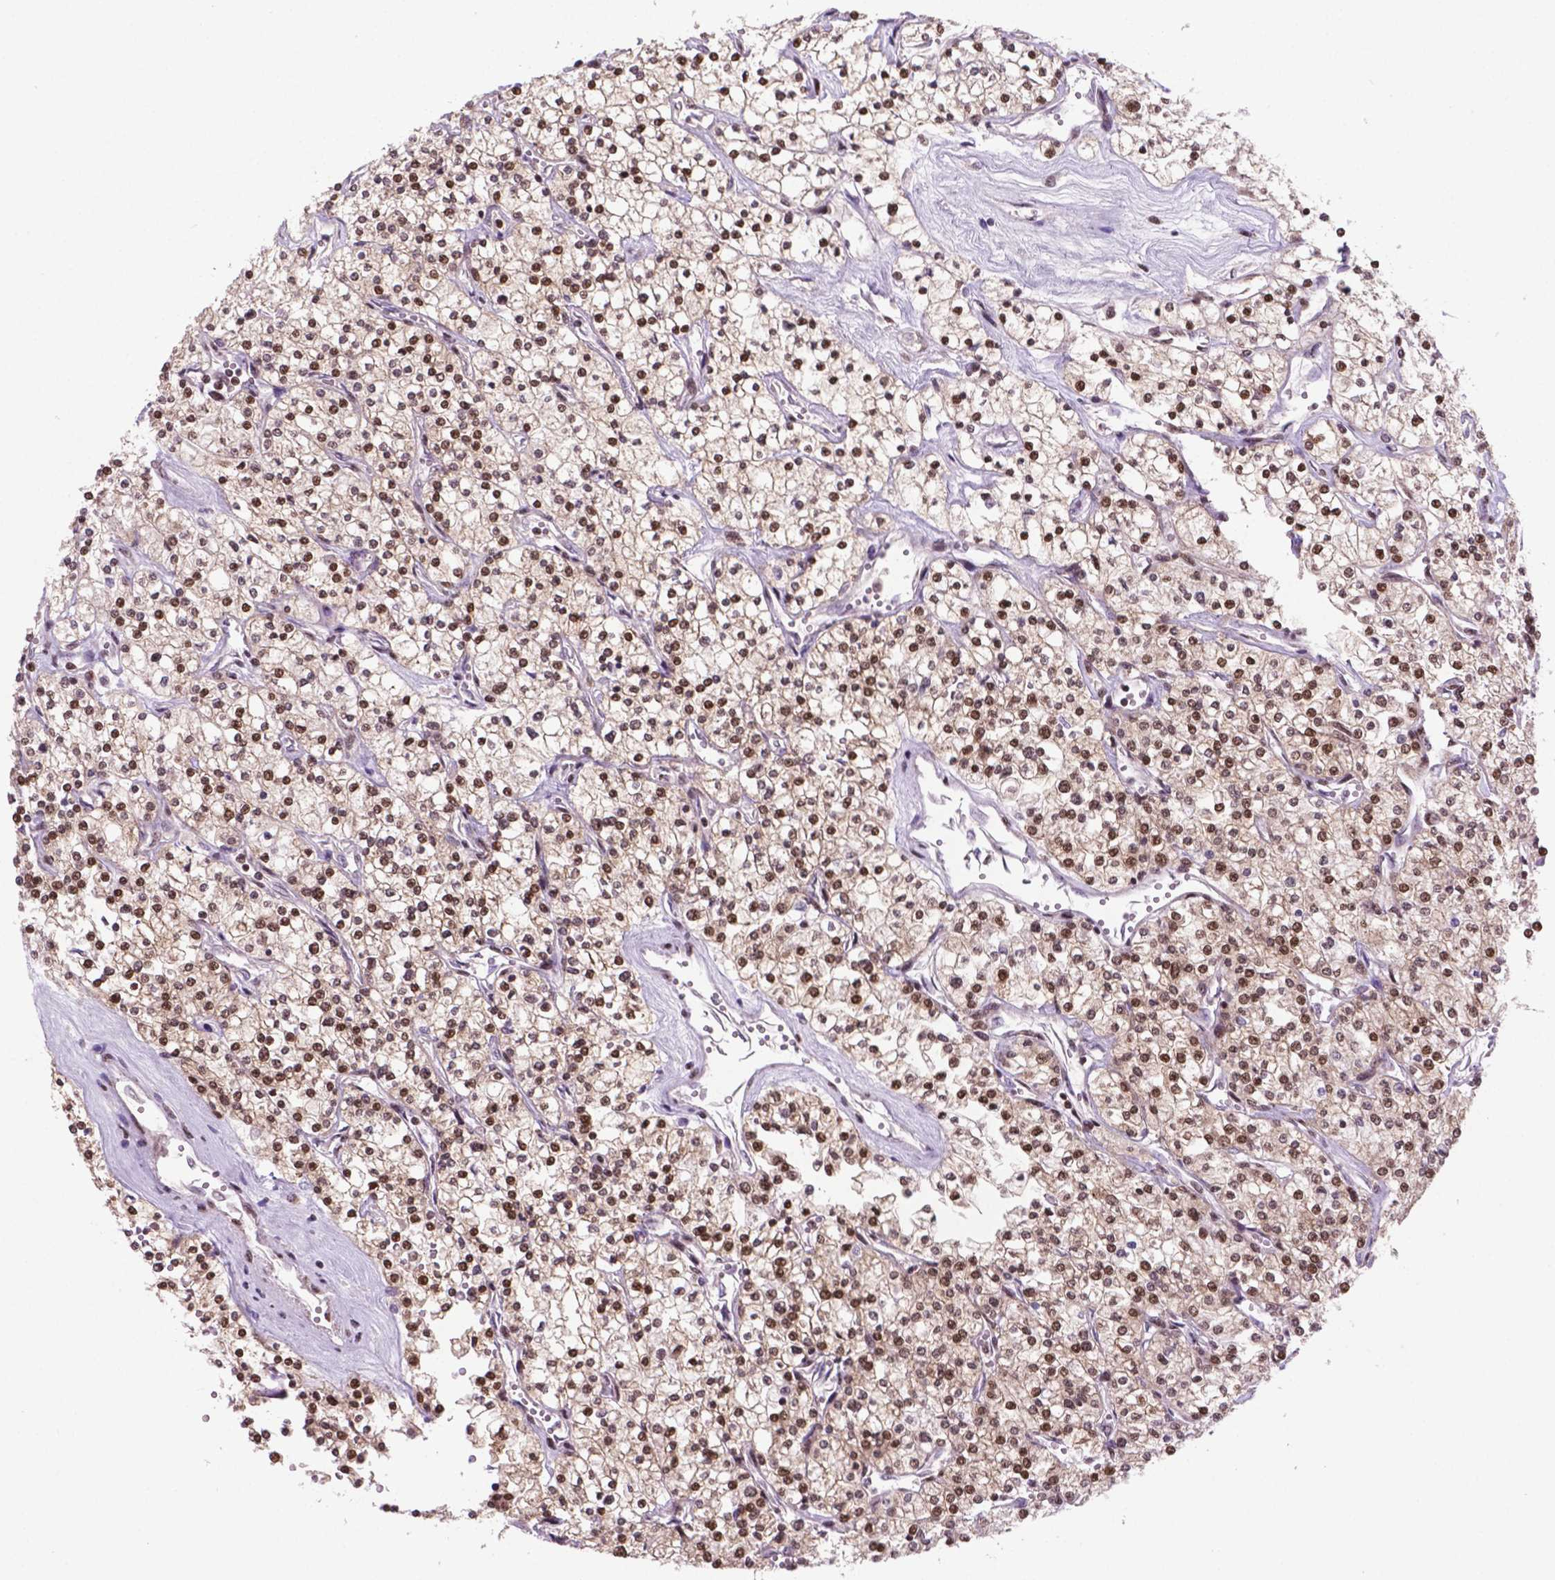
{"staining": {"intensity": "moderate", "quantity": ">75%", "location": "cytoplasmic/membranous,nuclear"}, "tissue": "renal cancer", "cell_type": "Tumor cells", "image_type": "cancer", "snomed": [{"axis": "morphology", "description": "Adenocarcinoma, NOS"}, {"axis": "topography", "description": "Kidney"}], "caption": "An IHC histopathology image of neoplastic tissue is shown. Protein staining in brown highlights moderate cytoplasmic/membranous and nuclear positivity in renal adenocarcinoma within tumor cells.", "gene": "CSNK2A1", "patient": {"sex": "male", "age": 80}}